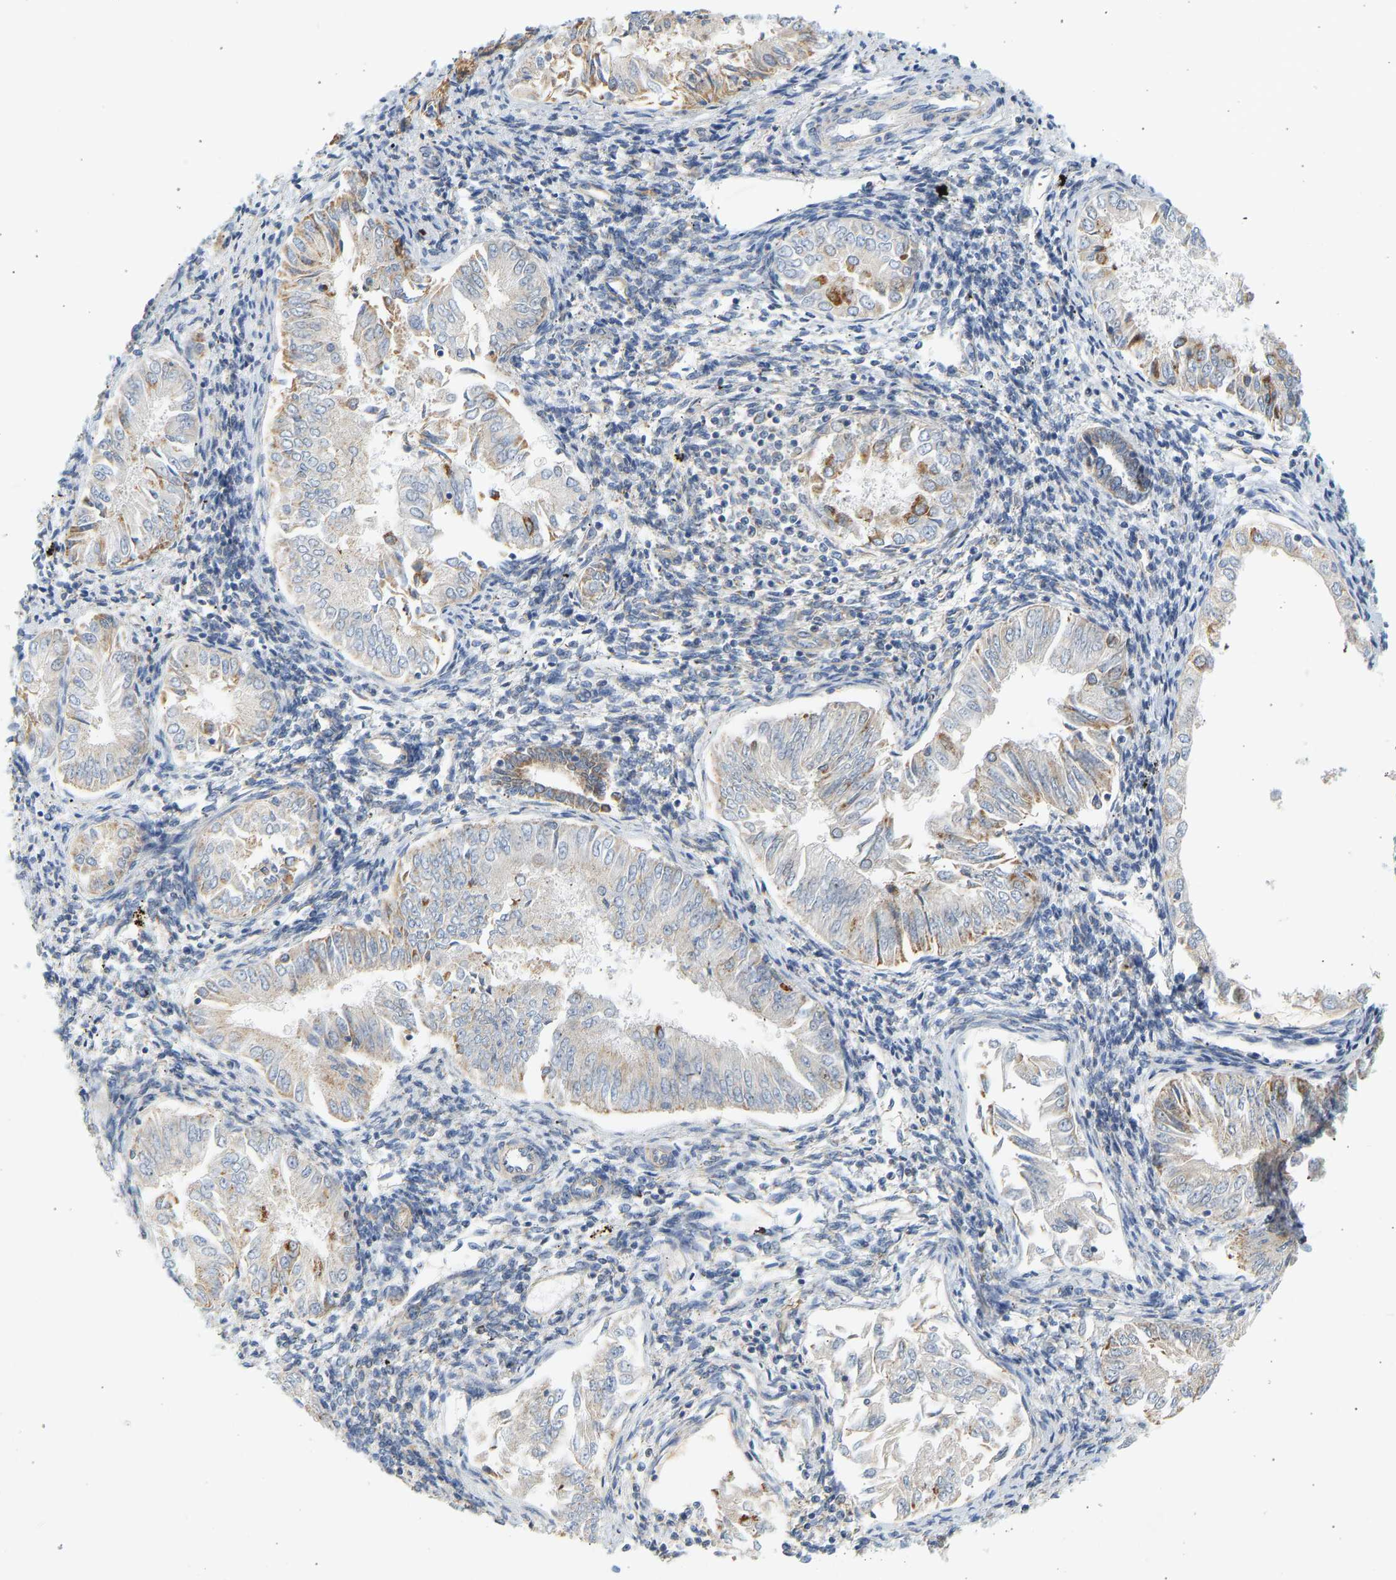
{"staining": {"intensity": "moderate", "quantity": "<25%", "location": "cytoplasmic/membranous"}, "tissue": "endometrial cancer", "cell_type": "Tumor cells", "image_type": "cancer", "snomed": [{"axis": "morphology", "description": "Adenocarcinoma, NOS"}, {"axis": "topography", "description": "Endometrium"}], "caption": "Moderate cytoplasmic/membranous staining for a protein is seen in about <25% of tumor cells of endometrial cancer (adenocarcinoma) using immunohistochemistry (IHC).", "gene": "GRPEL2", "patient": {"sex": "female", "age": 53}}